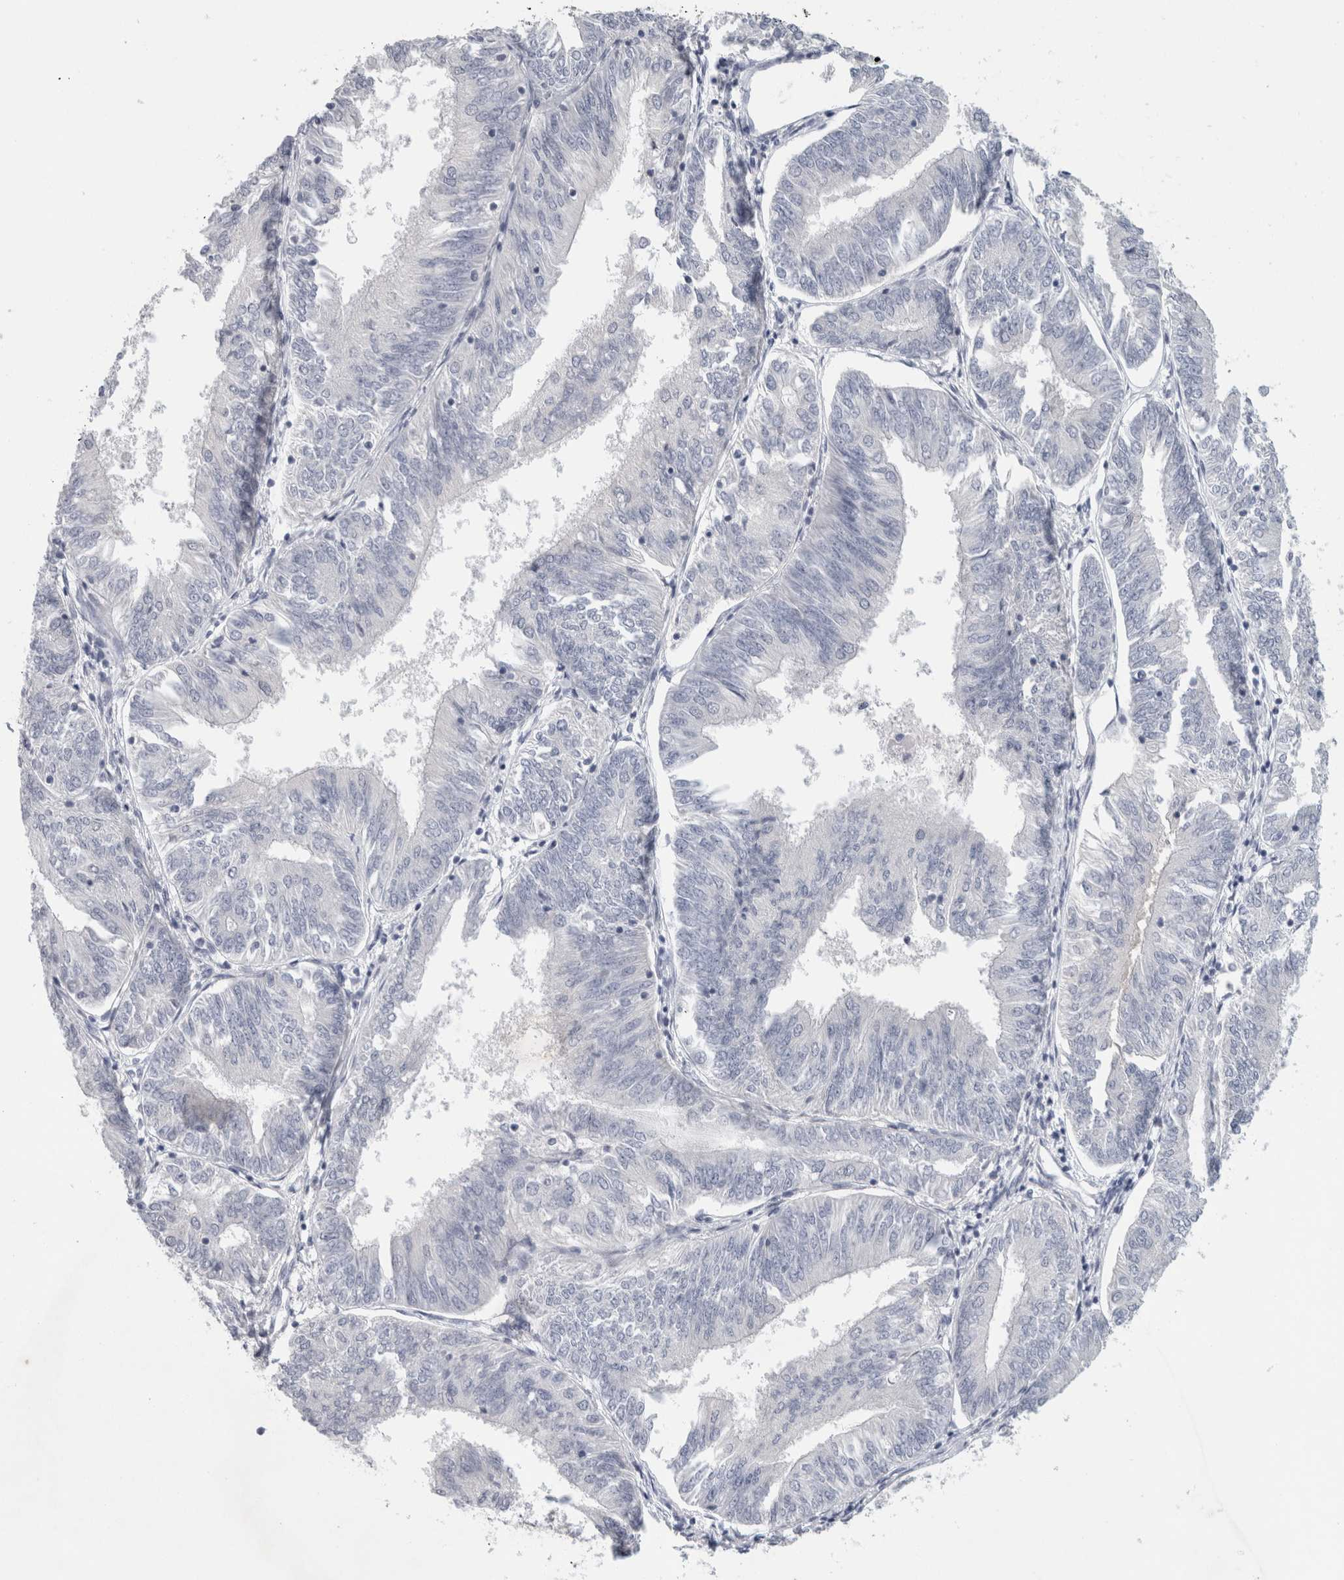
{"staining": {"intensity": "negative", "quantity": "none", "location": "none"}, "tissue": "endometrial cancer", "cell_type": "Tumor cells", "image_type": "cancer", "snomed": [{"axis": "morphology", "description": "Adenocarcinoma, NOS"}, {"axis": "topography", "description": "Endometrium"}], "caption": "IHC of human endometrial cancer (adenocarcinoma) demonstrates no expression in tumor cells. Nuclei are stained in blue.", "gene": "TONSL", "patient": {"sex": "female", "age": 58}}